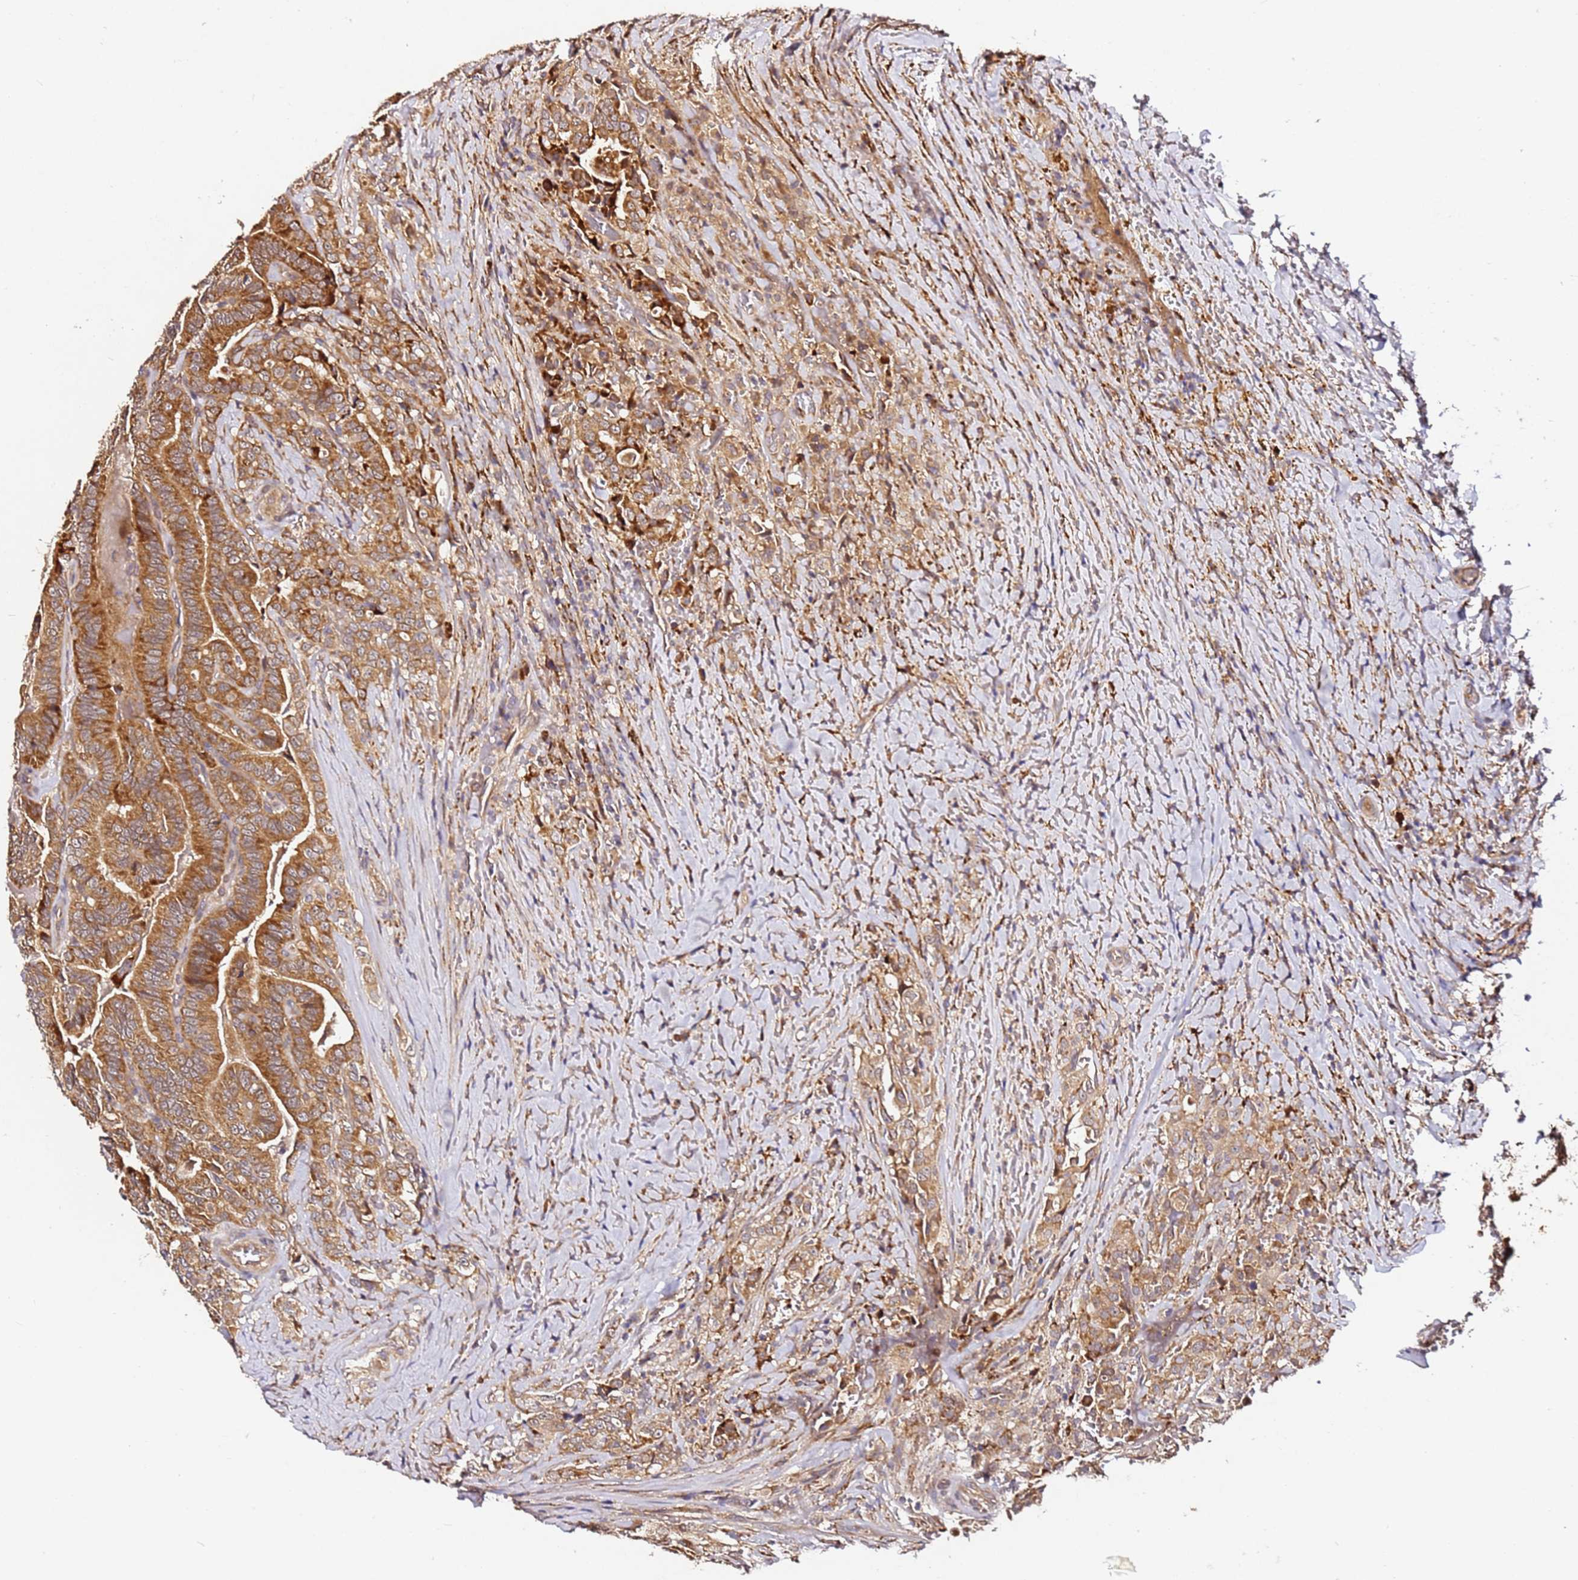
{"staining": {"intensity": "moderate", "quantity": ">75%", "location": "cytoplasmic/membranous"}, "tissue": "thyroid cancer", "cell_type": "Tumor cells", "image_type": "cancer", "snomed": [{"axis": "morphology", "description": "Papillary adenocarcinoma, NOS"}, {"axis": "topography", "description": "Thyroid gland"}], "caption": "A photomicrograph showing moderate cytoplasmic/membranous expression in approximately >75% of tumor cells in thyroid cancer (papillary adenocarcinoma), as visualized by brown immunohistochemical staining.", "gene": "ALG11", "patient": {"sex": "male", "age": 61}}